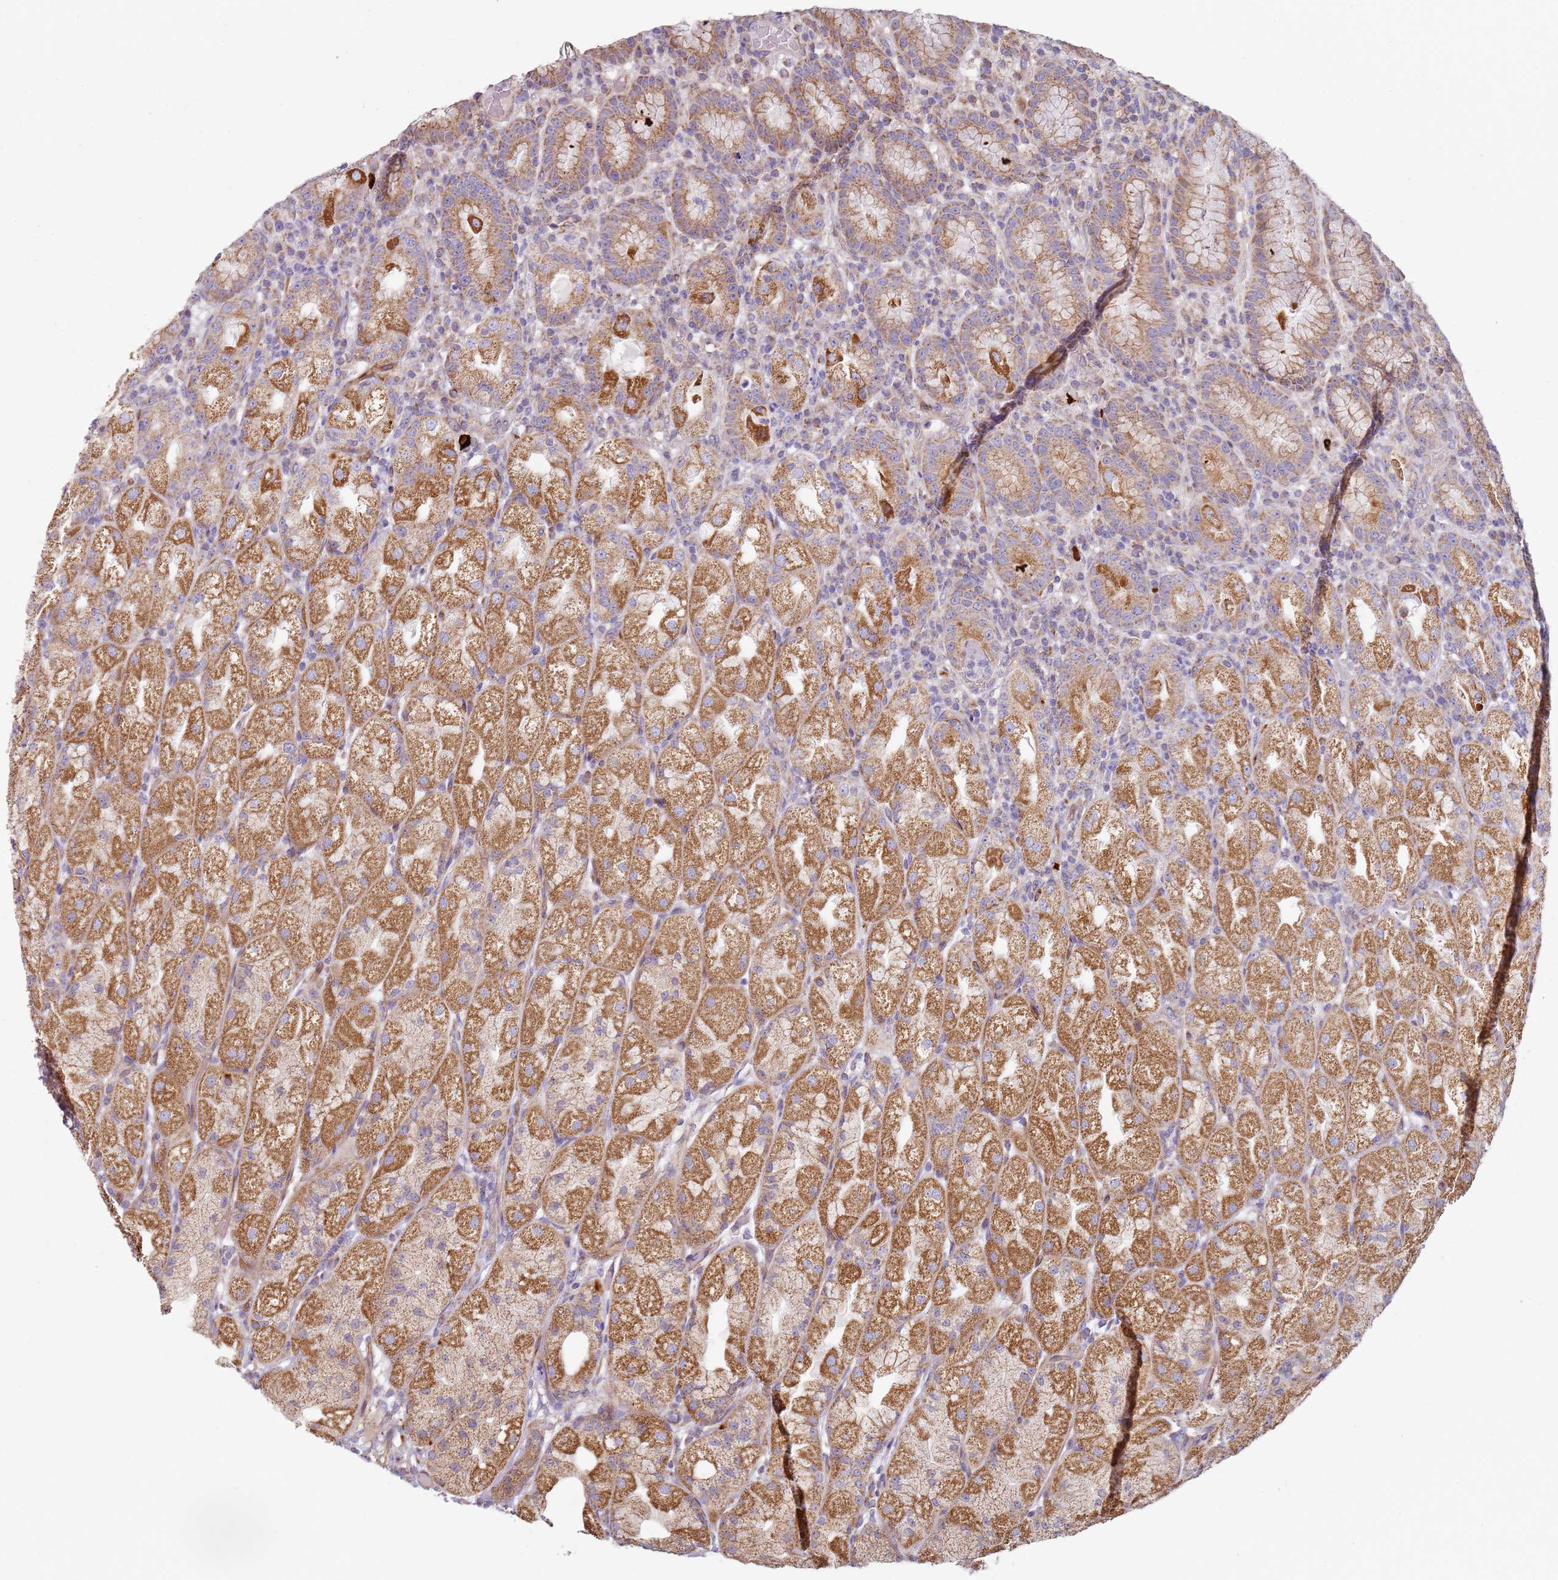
{"staining": {"intensity": "moderate", "quantity": ">75%", "location": "cytoplasmic/membranous"}, "tissue": "stomach", "cell_type": "Glandular cells", "image_type": "normal", "snomed": [{"axis": "morphology", "description": "Normal tissue, NOS"}, {"axis": "topography", "description": "Stomach, upper"}], "caption": "About >75% of glandular cells in unremarkable human stomach show moderate cytoplasmic/membranous protein expression as visualized by brown immunohistochemical staining.", "gene": "ALS2", "patient": {"sex": "male", "age": 52}}